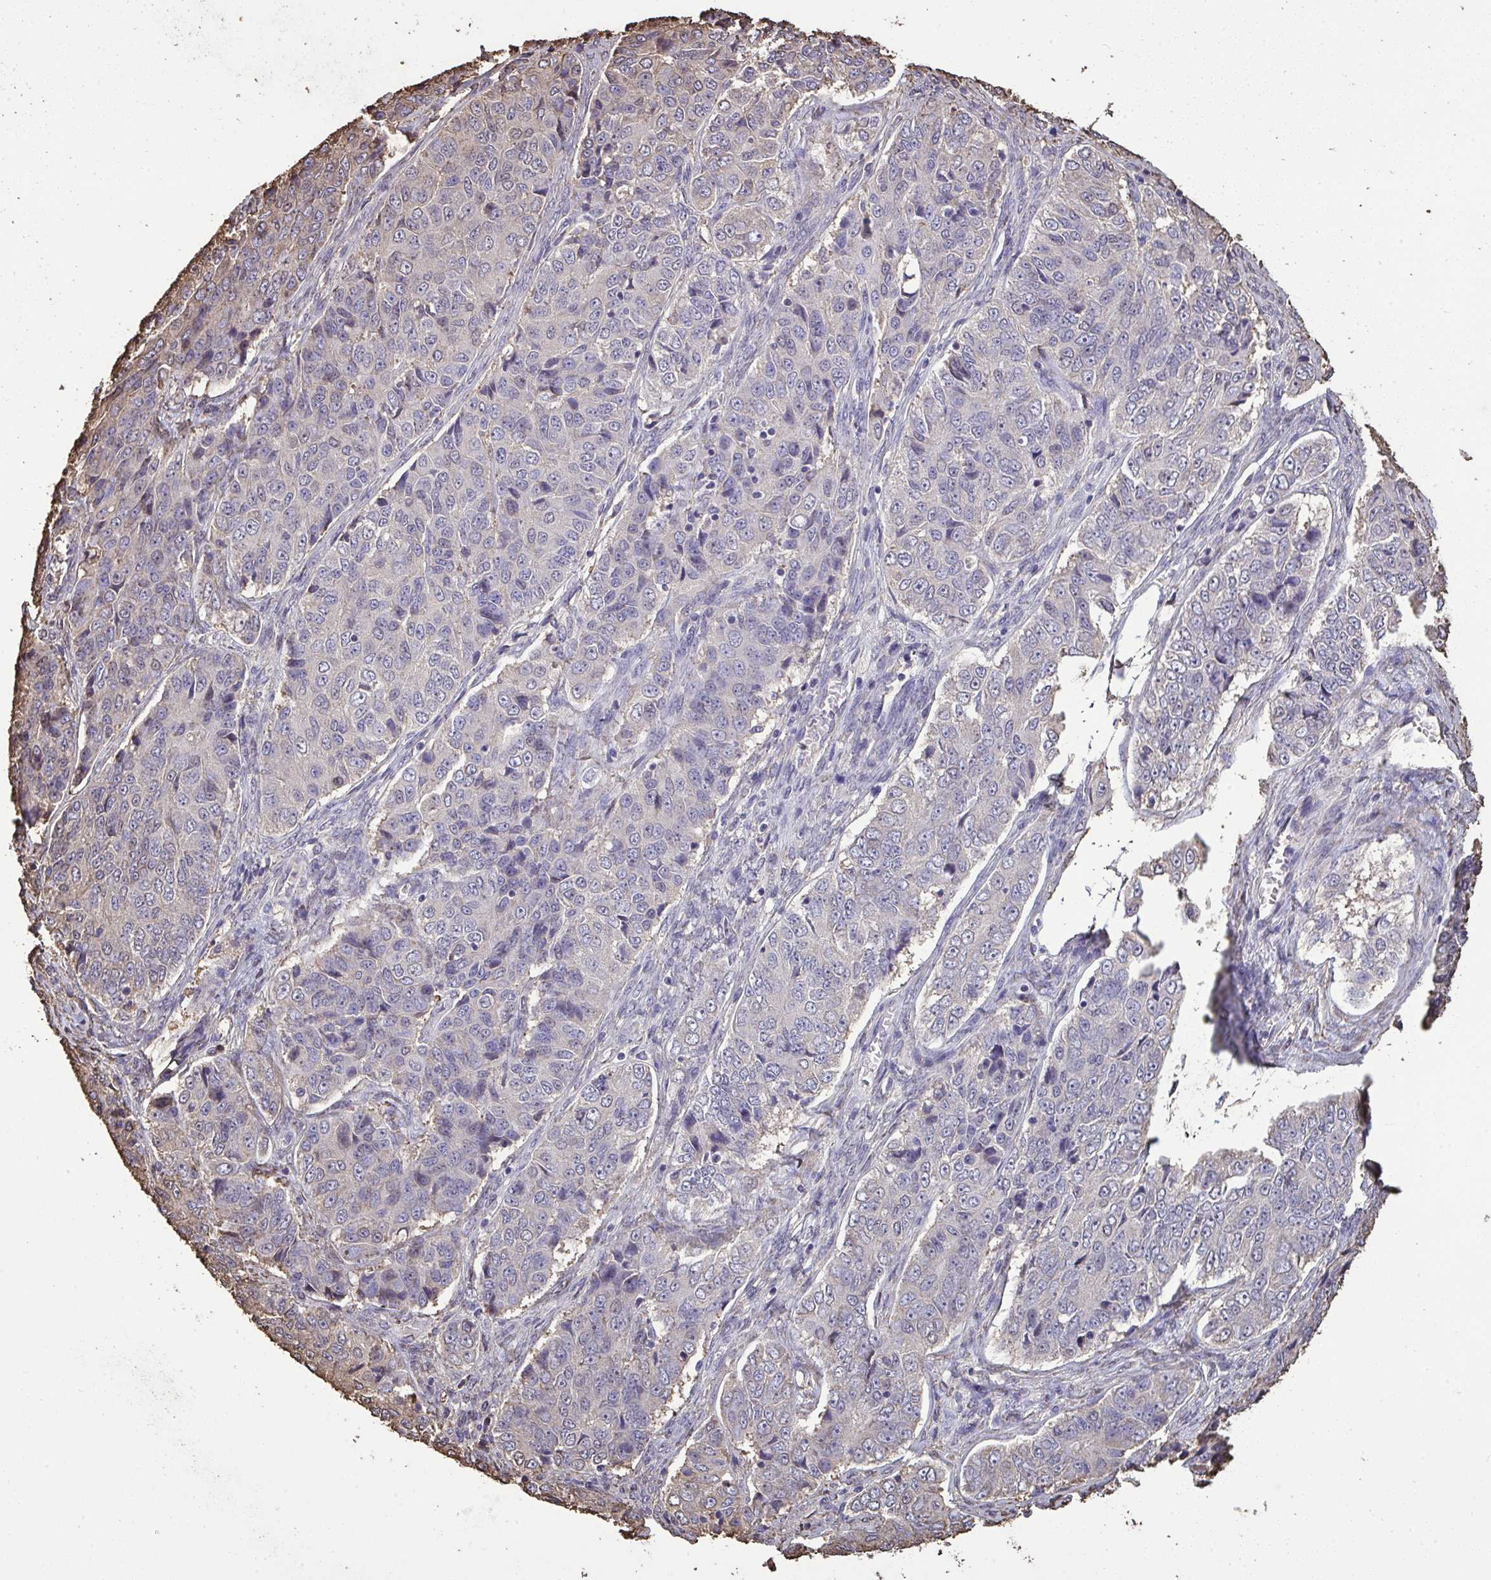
{"staining": {"intensity": "negative", "quantity": "none", "location": "none"}, "tissue": "ovarian cancer", "cell_type": "Tumor cells", "image_type": "cancer", "snomed": [{"axis": "morphology", "description": "Carcinoma, endometroid"}, {"axis": "topography", "description": "Ovary"}], "caption": "Image shows no protein staining in tumor cells of endometroid carcinoma (ovarian) tissue.", "gene": "ANXA5", "patient": {"sex": "female", "age": 51}}